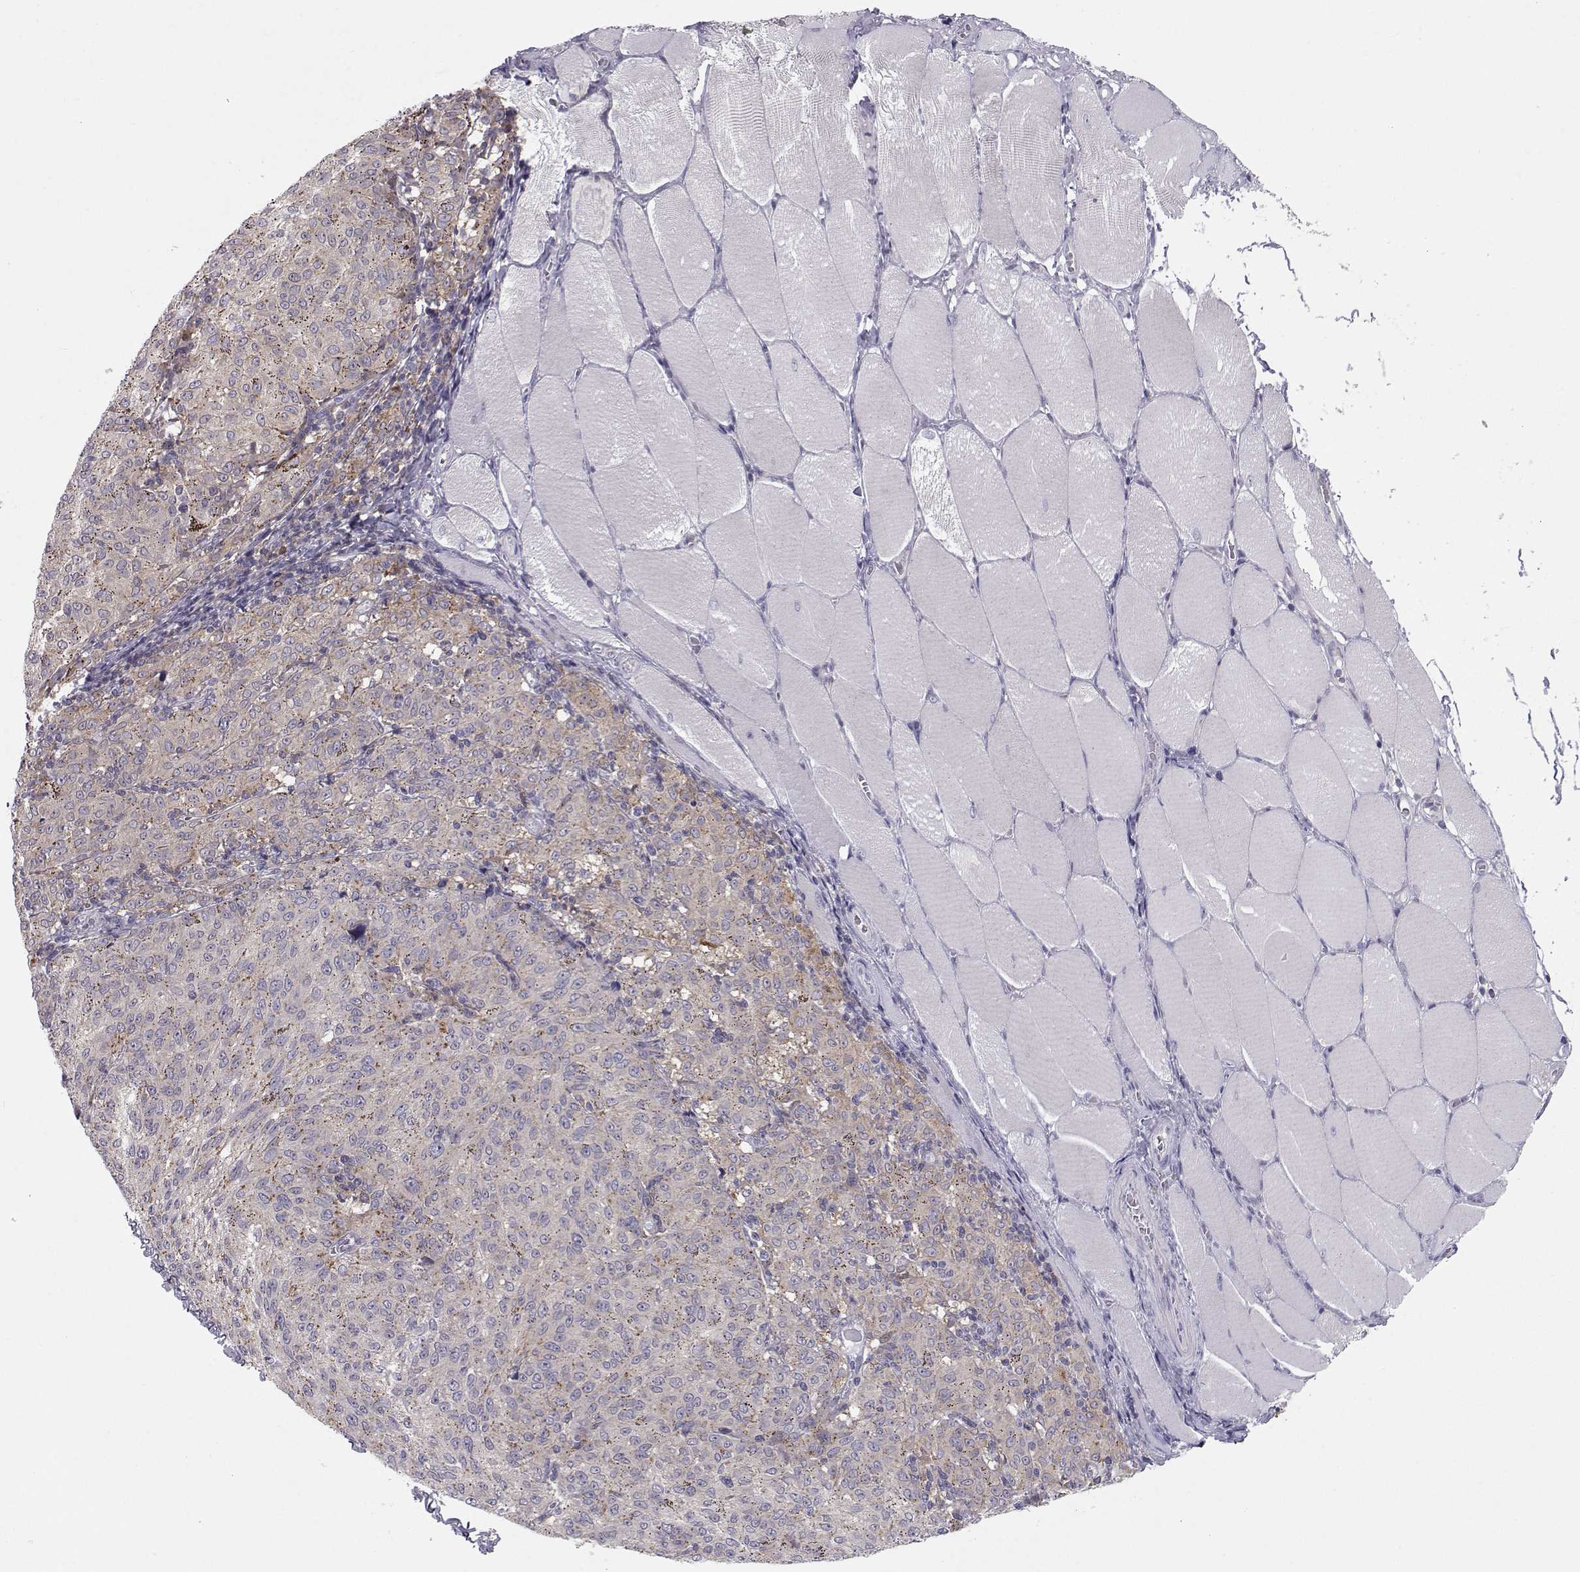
{"staining": {"intensity": "negative", "quantity": "none", "location": "none"}, "tissue": "melanoma", "cell_type": "Tumor cells", "image_type": "cancer", "snomed": [{"axis": "morphology", "description": "Malignant melanoma, NOS"}, {"axis": "topography", "description": "Skin"}], "caption": "High magnification brightfield microscopy of malignant melanoma stained with DAB (3,3'-diaminobenzidine) (brown) and counterstained with hematoxylin (blue): tumor cells show no significant staining. (DAB IHC visualized using brightfield microscopy, high magnification).", "gene": "NPVF", "patient": {"sex": "female", "age": 72}}